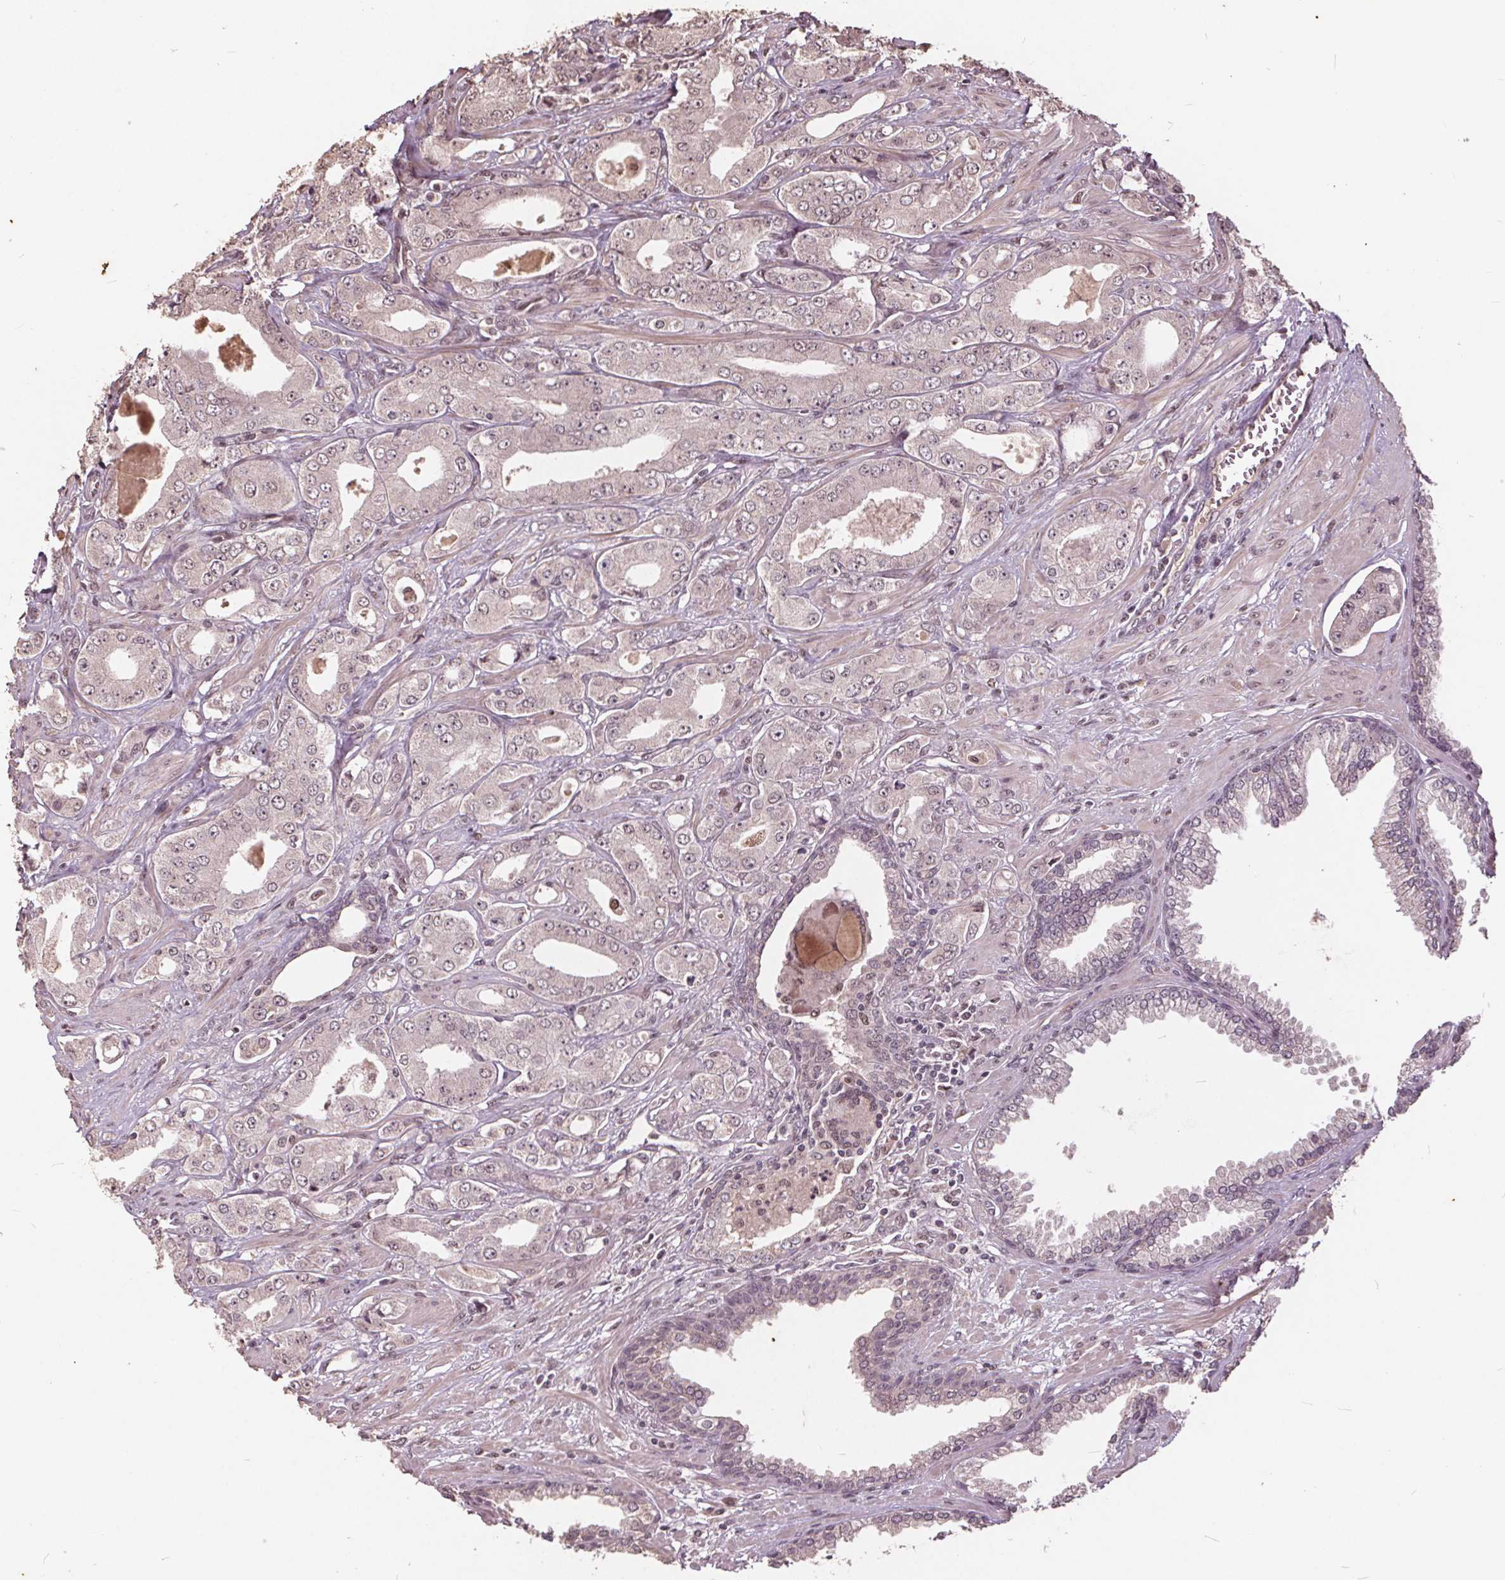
{"staining": {"intensity": "weak", "quantity": "<25%", "location": "nuclear"}, "tissue": "prostate cancer", "cell_type": "Tumor cells", "image_type": "cancer", "snomed": [{"axis": "morphology", "description": "Adenocarcinoma, Low grade"}, {"axis": "topography", "description": "Prostate"}], "caption": "A high-resolution micrograph shows immunohistochemistry staining of adenocarcinoma (low-grade) (prostate), which exhibits no significant staining in tumor cells.", "gene": "DNMT3B", "patient": {"sex": "male", "age": 60}}